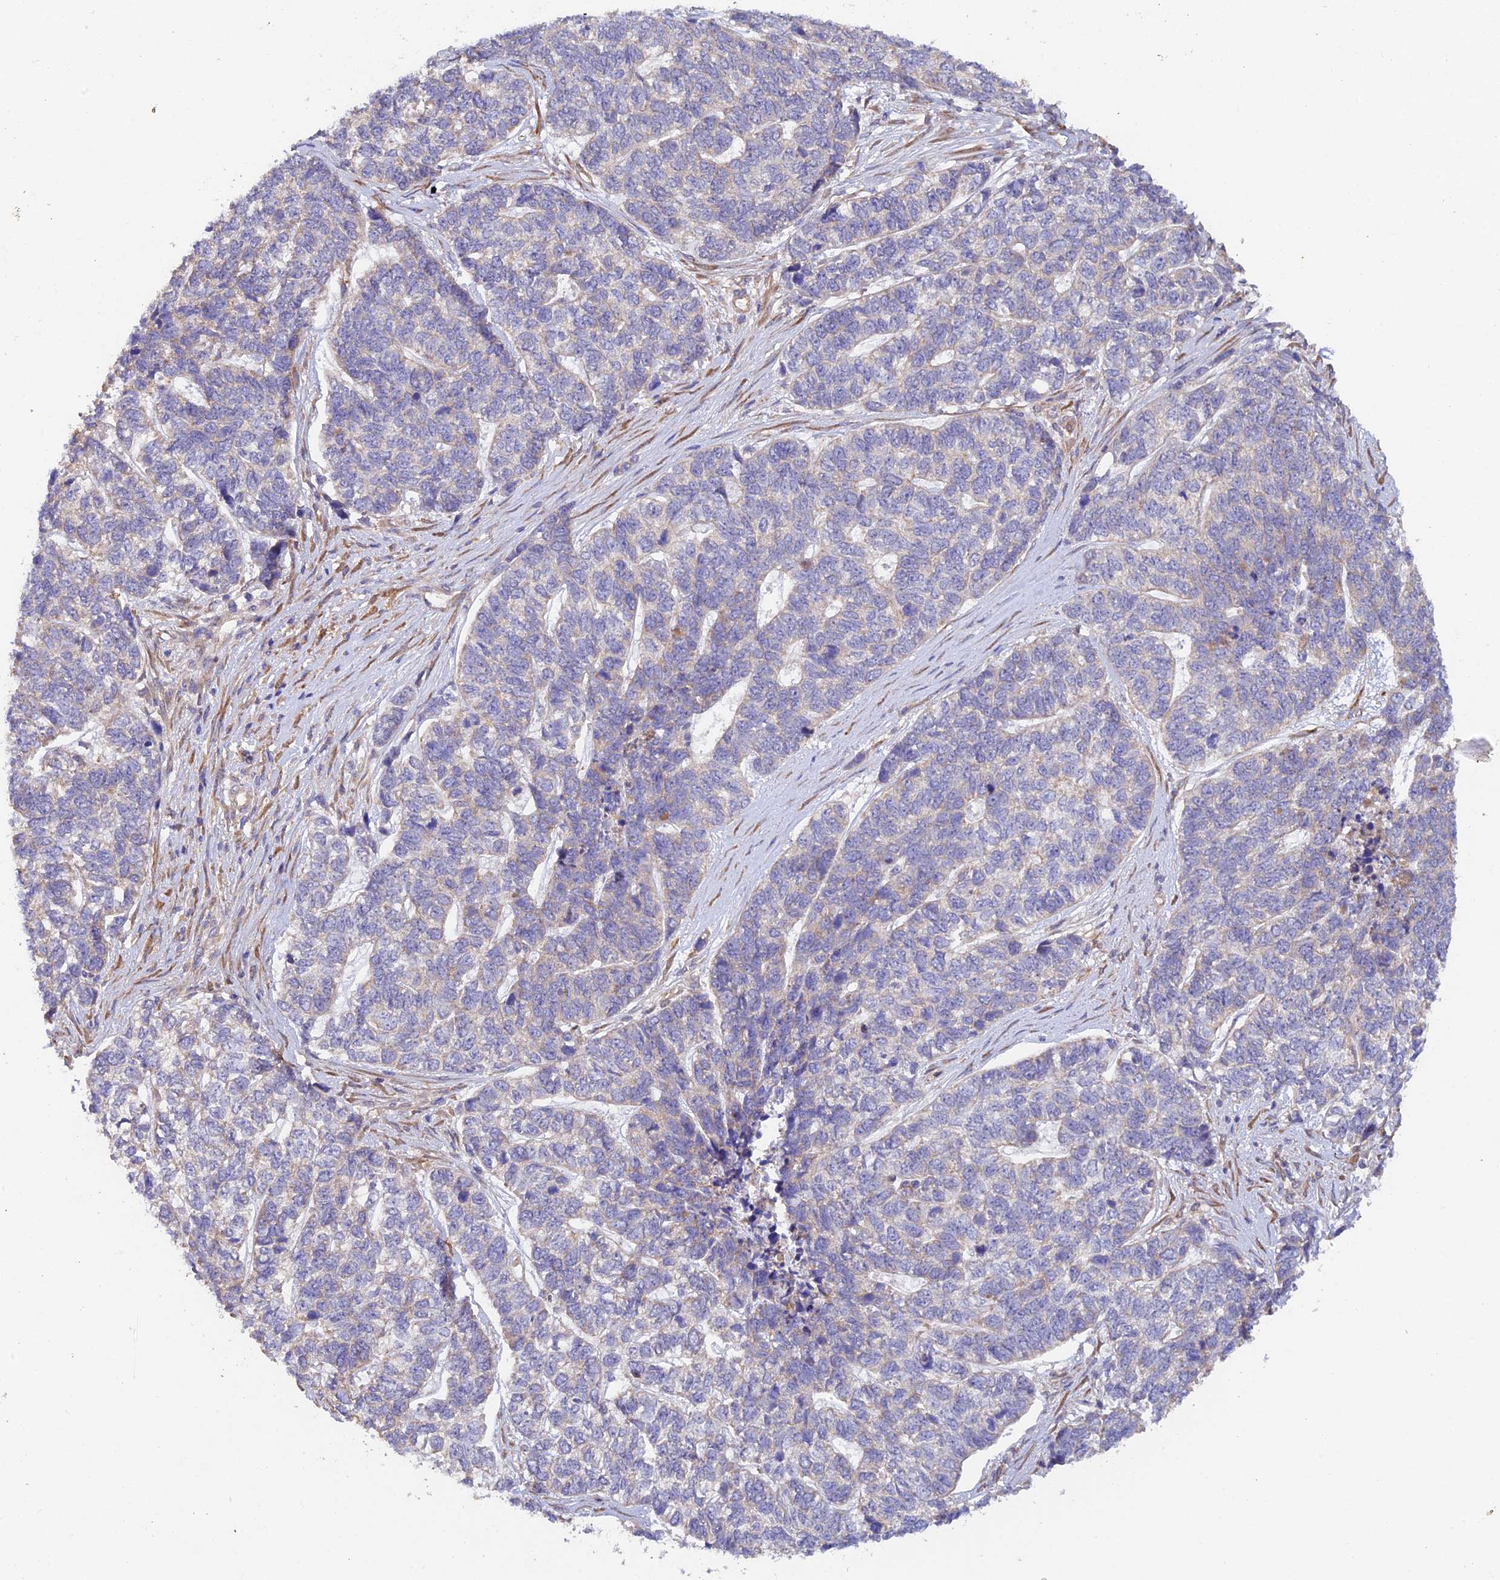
{"staining": {"intensity": "negative", "quantity": "none", "location": "none"}, "tissue": "skin cancer", "cell_type": "Tumor cells", "image_type": "cancer", "snomed": [{"axis": "morphology", "description": "Basal cell carcinoma"}, {"axis": "topography", "description": "Skin"}], "caption": "This is a image of IHC staining of skin basal cell carcinoma, which shows no staining in tumor cells.", "gene": "MYO9A", "patient": {"sex": "female", "age": 65}}